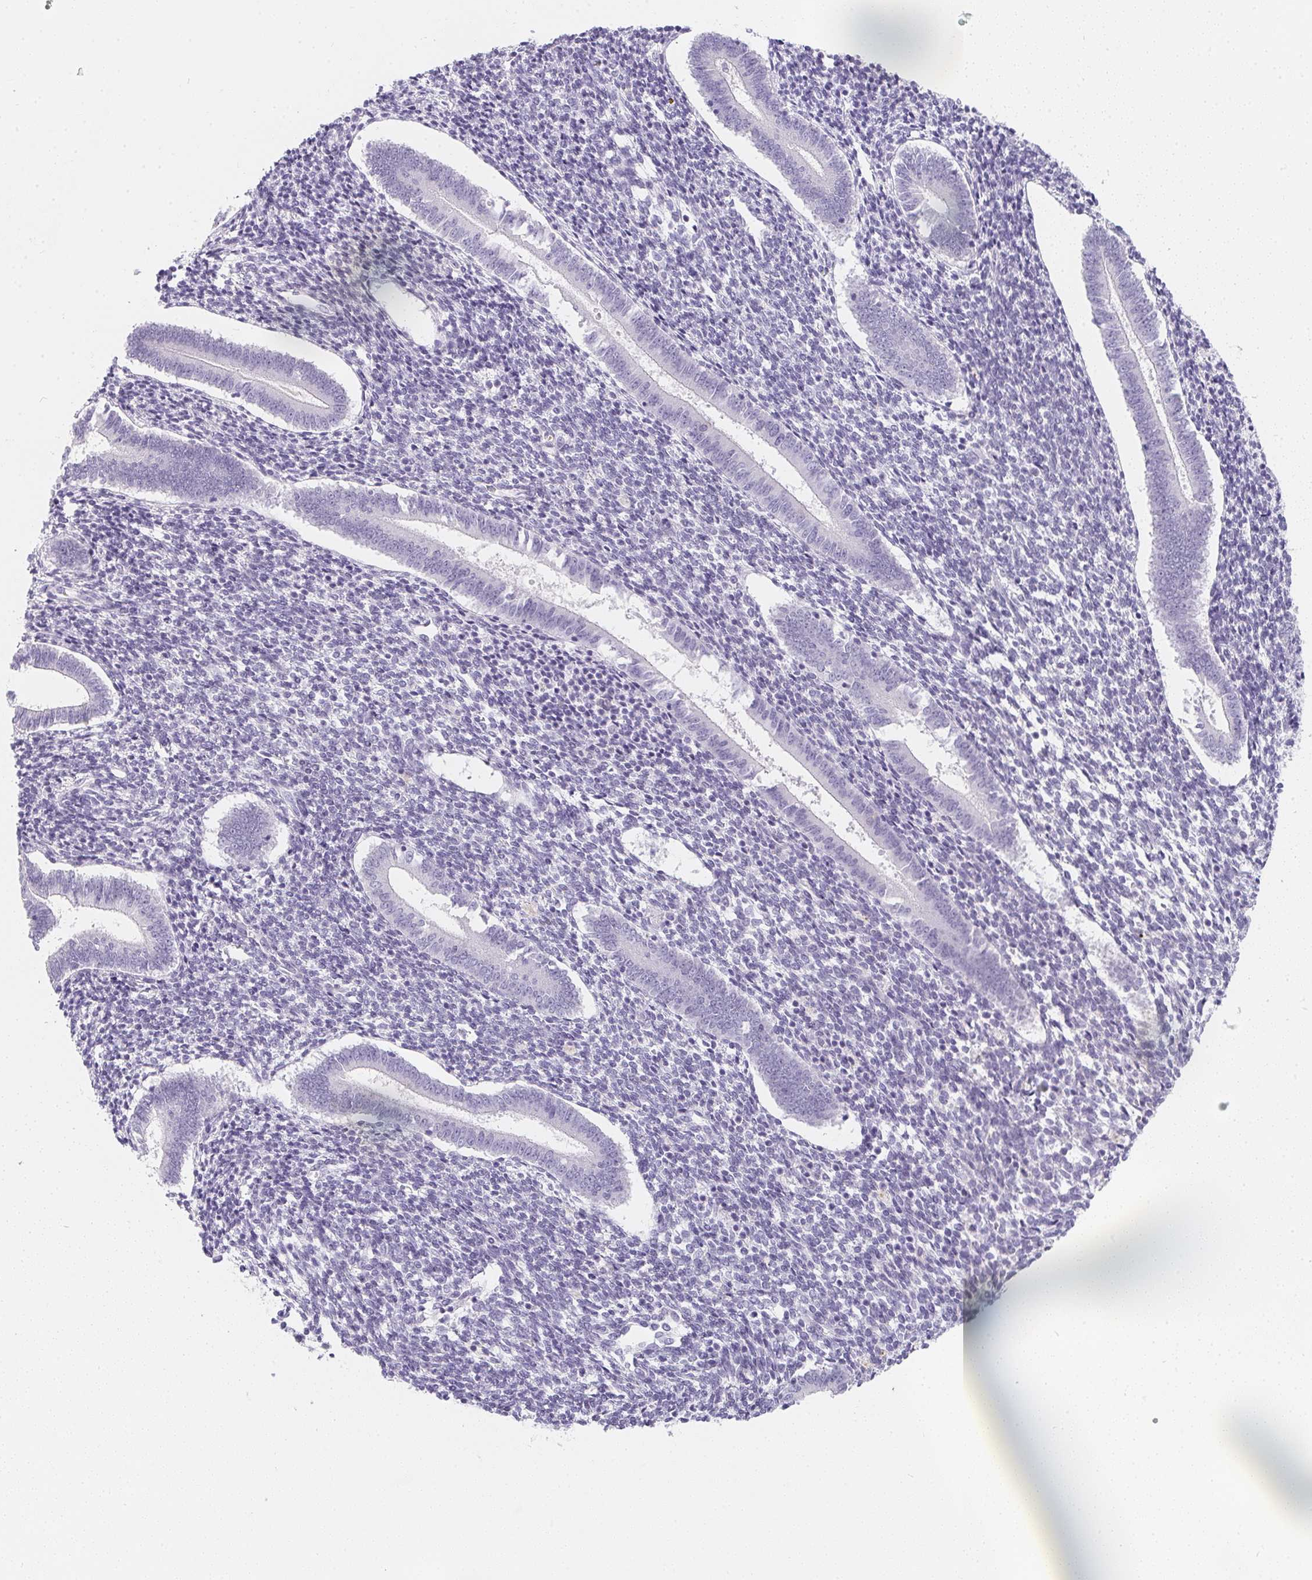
{"staining": {"intensity": "negative", "quantity": "none", "location": "none"}, "tissue": "endometrium", "cell_type": "Cells in endometrial stroma", "image_type": "normal", "snomed": [{"axis": "morphology", "description": "Normal tissue, NOS"}, {"axis": "topography", "description": "Endometrium"}], "caption": "Histopathology image shows no protein staining in cells in endometrial stroma of benign endometrium. (DAB (3,3'-diaminobenzidine) IHC, high magnification).", "gene": "MAP1A", "patient": {"sex": "female", "age": 25}}